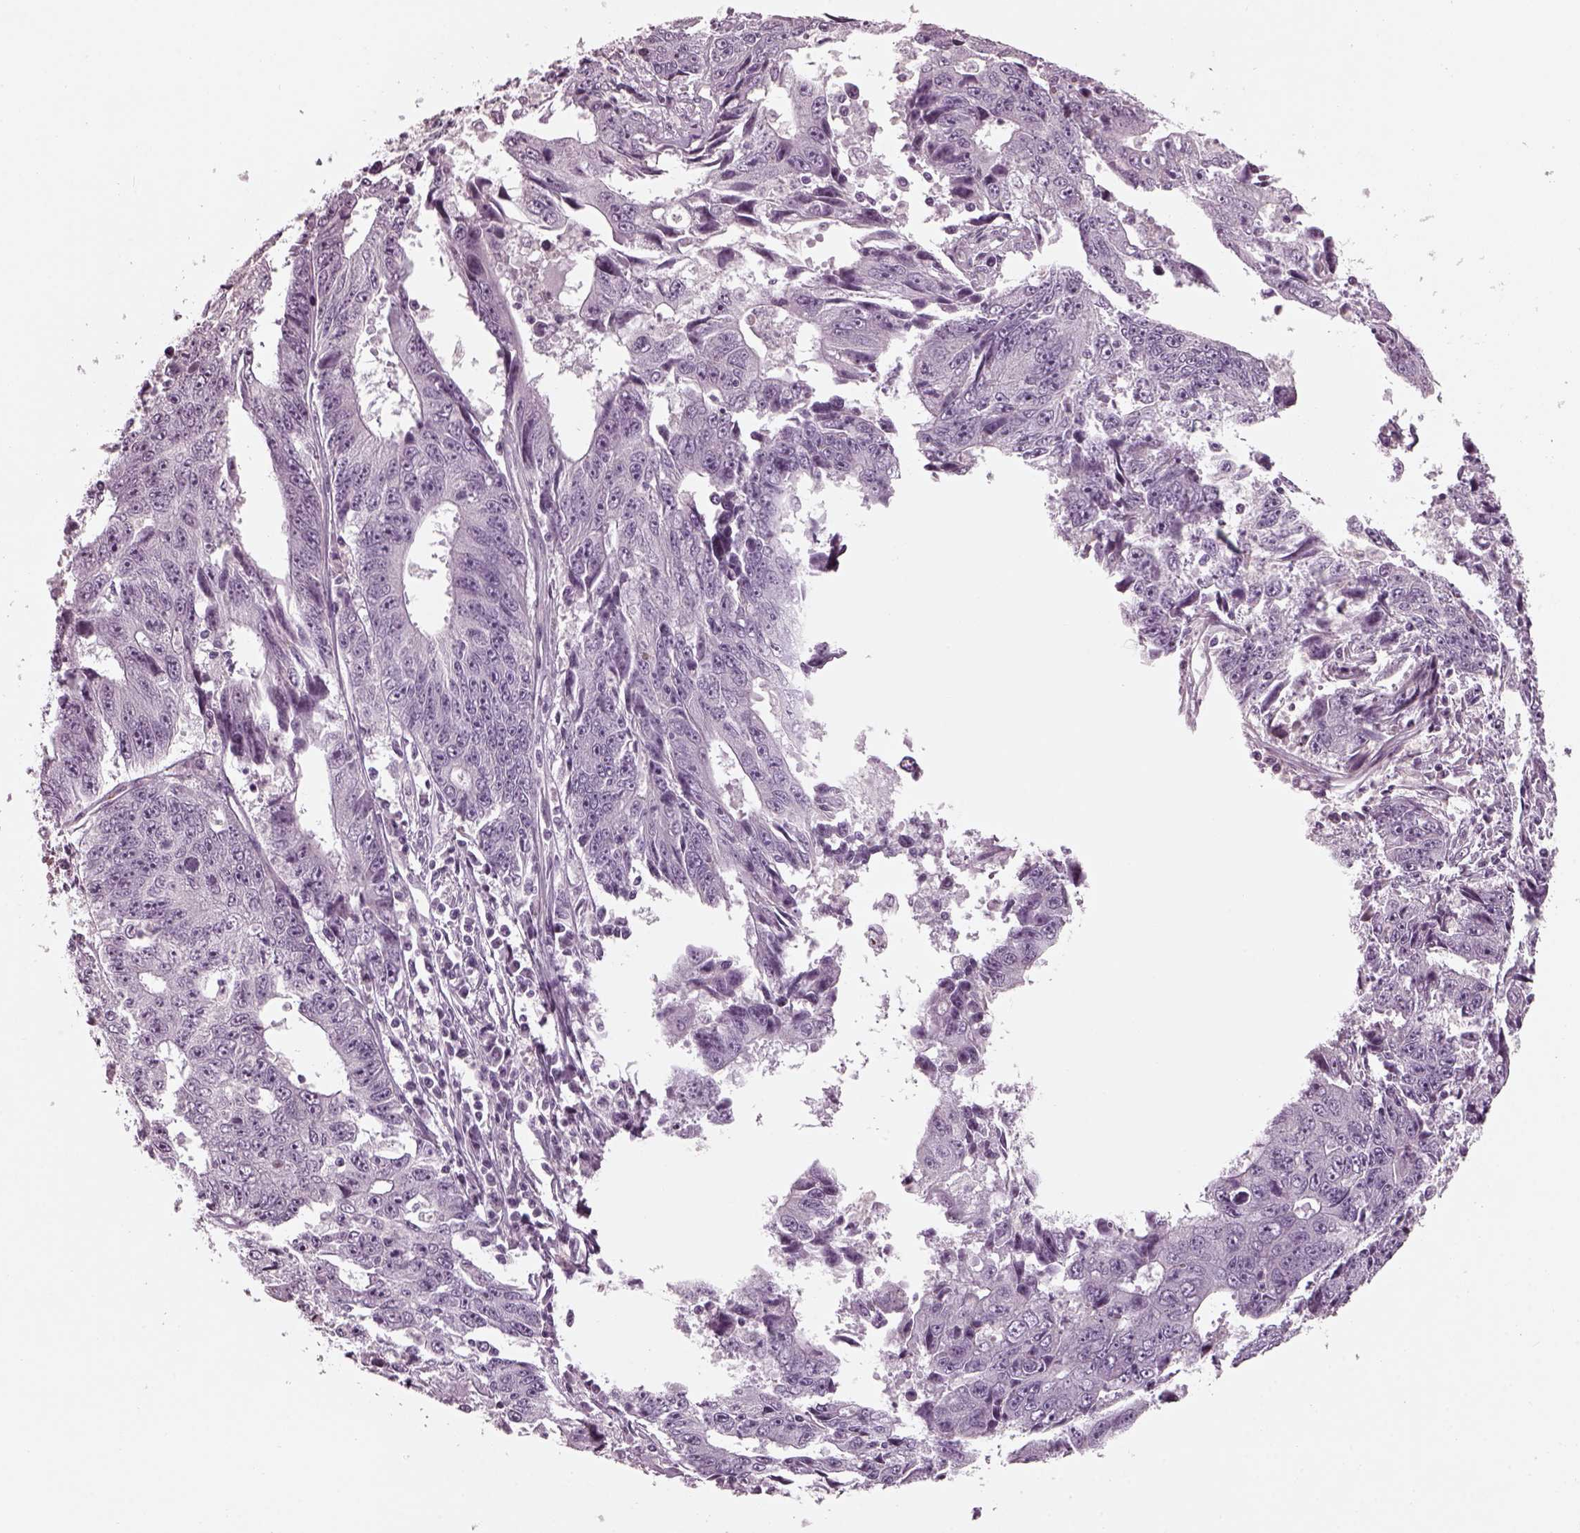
{"staining": {"intensity": "negative", "quantity": "none", "location": "none"}, "tissue": "liver cancer", "cell_type": "Tumor cells", "image_type": "cancer", "snomed": [{"axis": "morphology", "description": "Cholangiocarcinoma"}, {"axis": "topography", "description": "Liver"}], "caption": "Tumor cells show no significant expression in liver cancer.", "gene": "DPYSL5", "patient": {"sex": "male", "age": 65}}